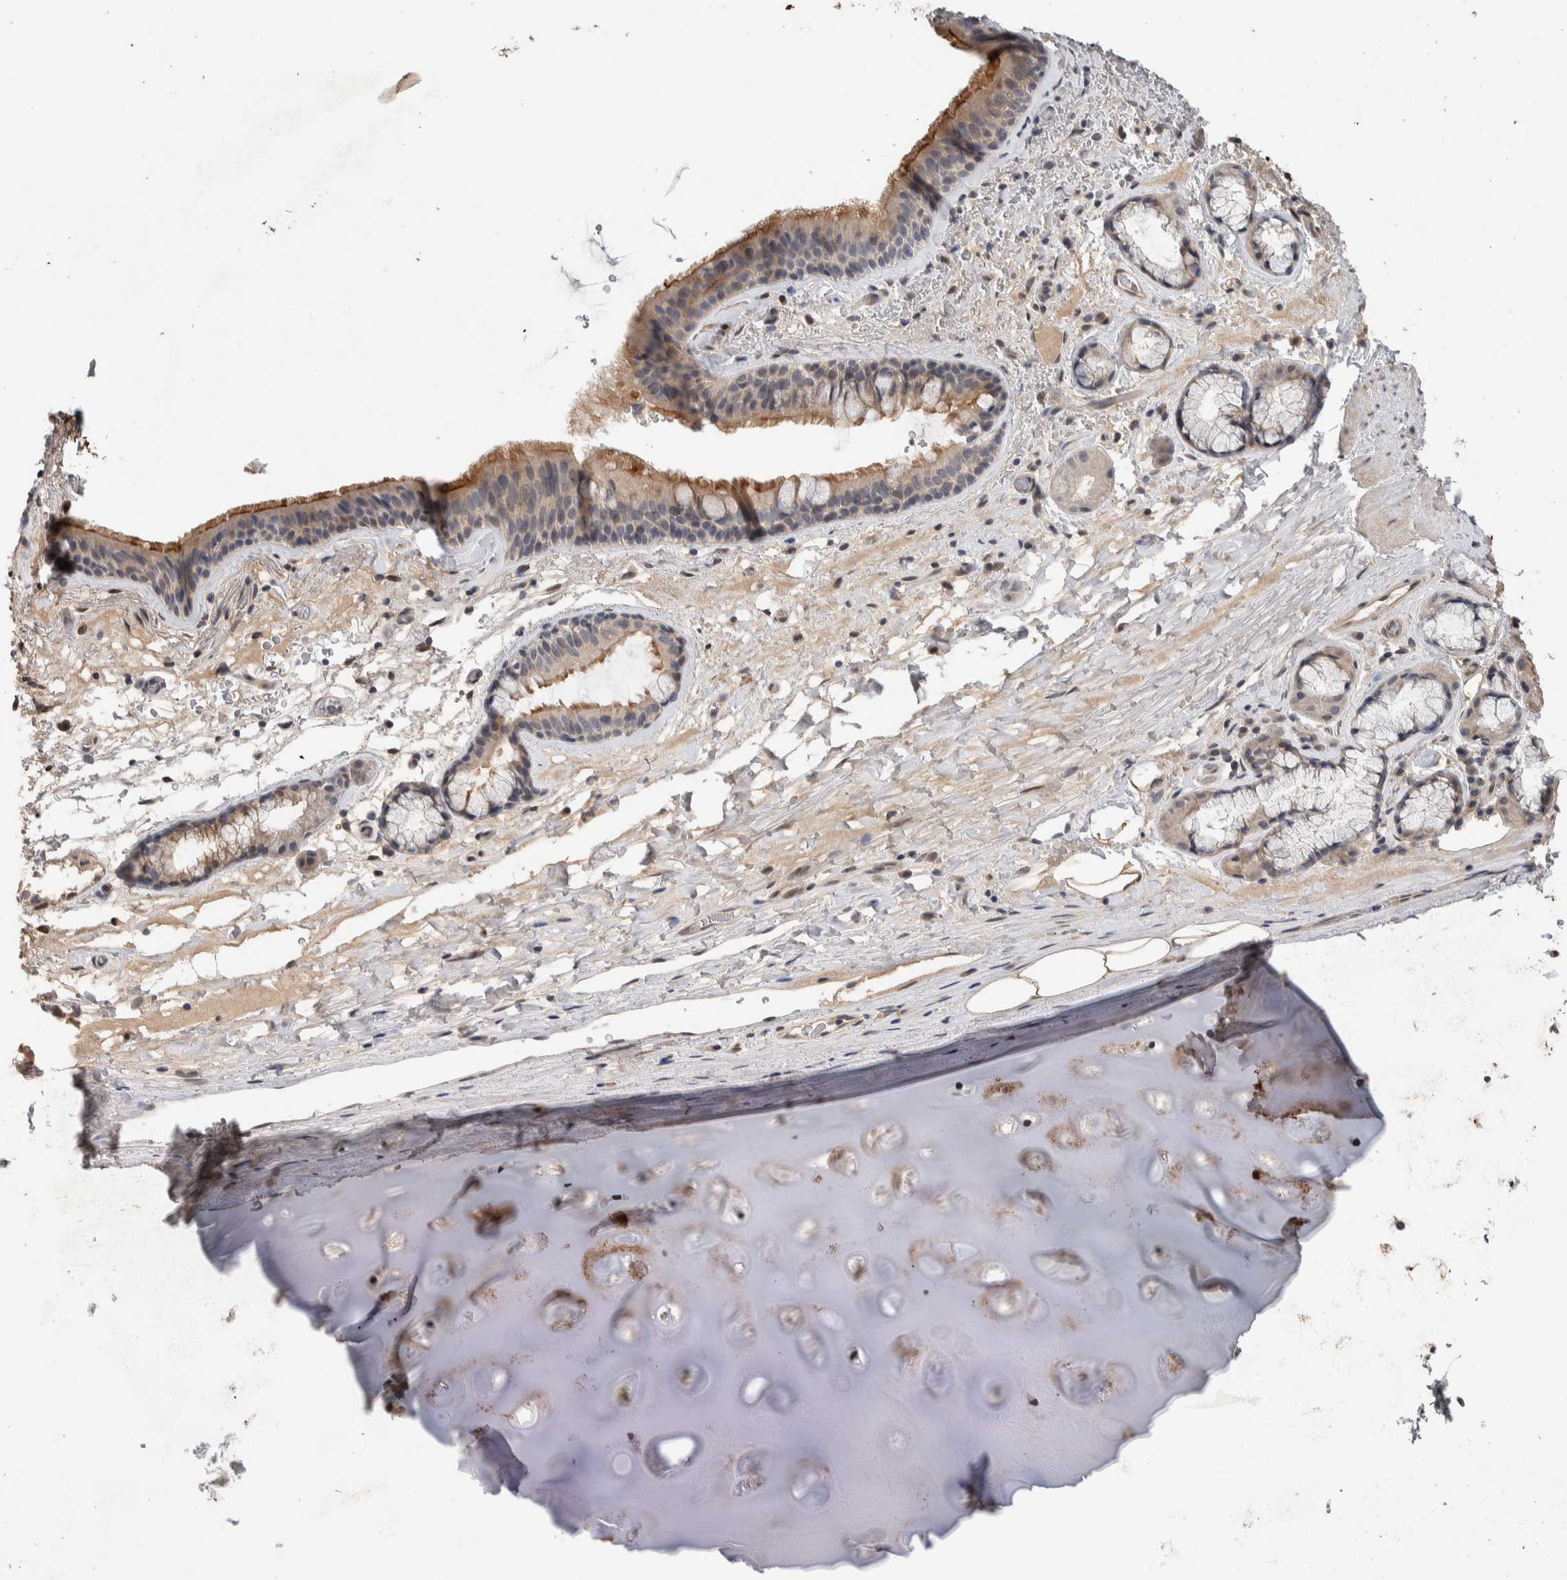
{"staining": {"intensity": "moderate", "quantity": ">75%", "location": "cytoplasmic/membranous"}, "tissue": "bronchus", "cell_type": "Respiratory epithelial cells", "image_type": "normal", "snomed": [{"axis": "morphology", "description": "Normal tissue, NOS"}, {"axis": "topography", "description": "Cartilage tissue"}], "caption": "About >75% of respiratory epithelial cells in normal bronchus reveal moderate cytoplasmic/membranous protein staining as visualized by brown immunohistochemical staining.", "gene": "CYSRT1", "patient": {"sex": "female", "age": 63}}